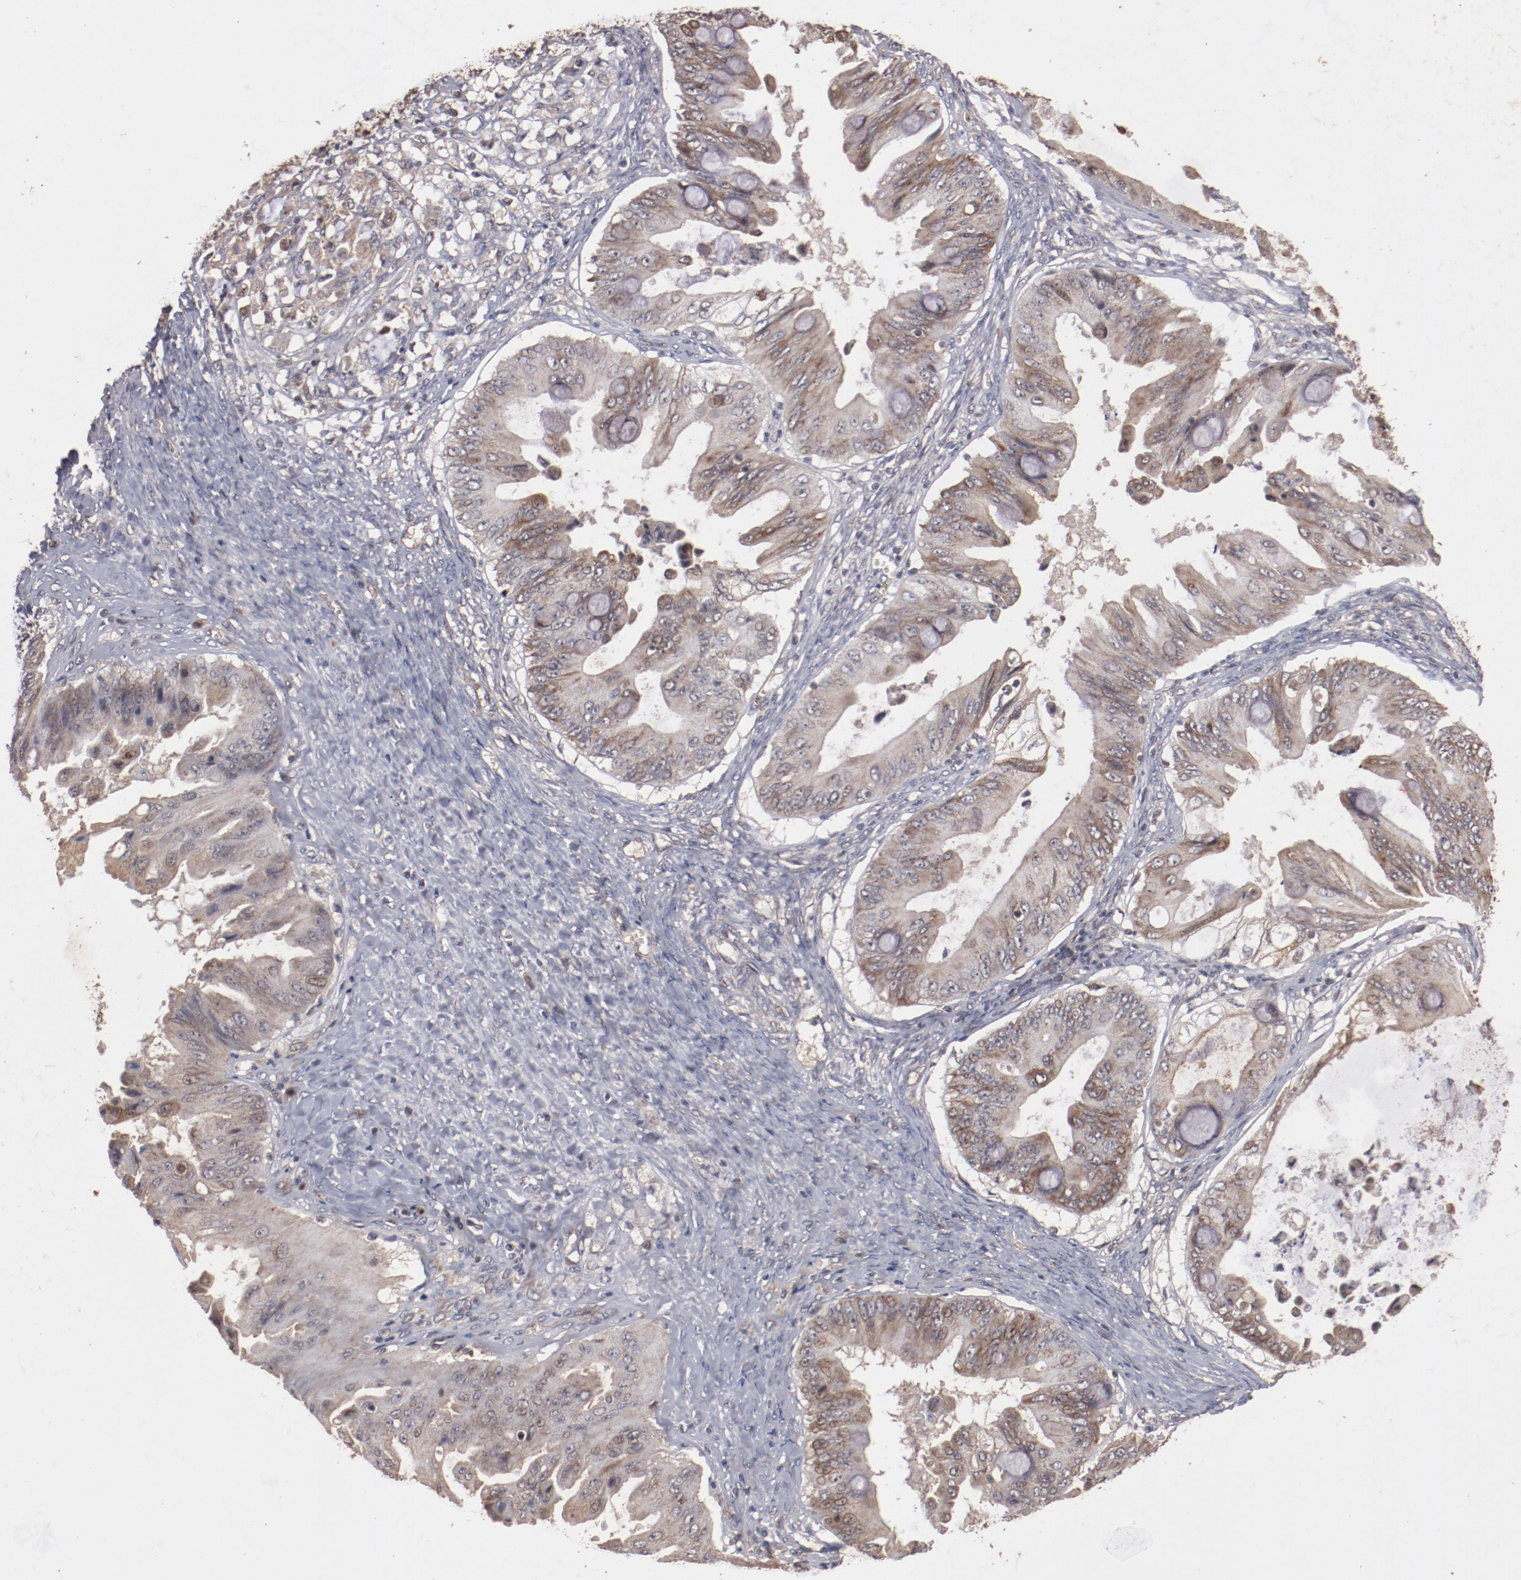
{"staining": {"intensity": "moderate", "quantity": ">75%", "location": "cytoplasmic/membranous"}, "tissue": "ovarian cancer", "cell_type": "Tumor cells", "image_type": "cancer", "snomed": [{"axis": "morphology", "description": "Cystadenocarcinoma, mucinous, NOS"}, {"axis": "topography", "description": "Ovary"}], "caption": "Human ovarian cancer stained with a brown dye exhibits moderate cytoplasmic/membranous positive positivity in about >75% of tumor cells.", "gene": "TENM1", "patient": {"sex": "female", "age": 37}}